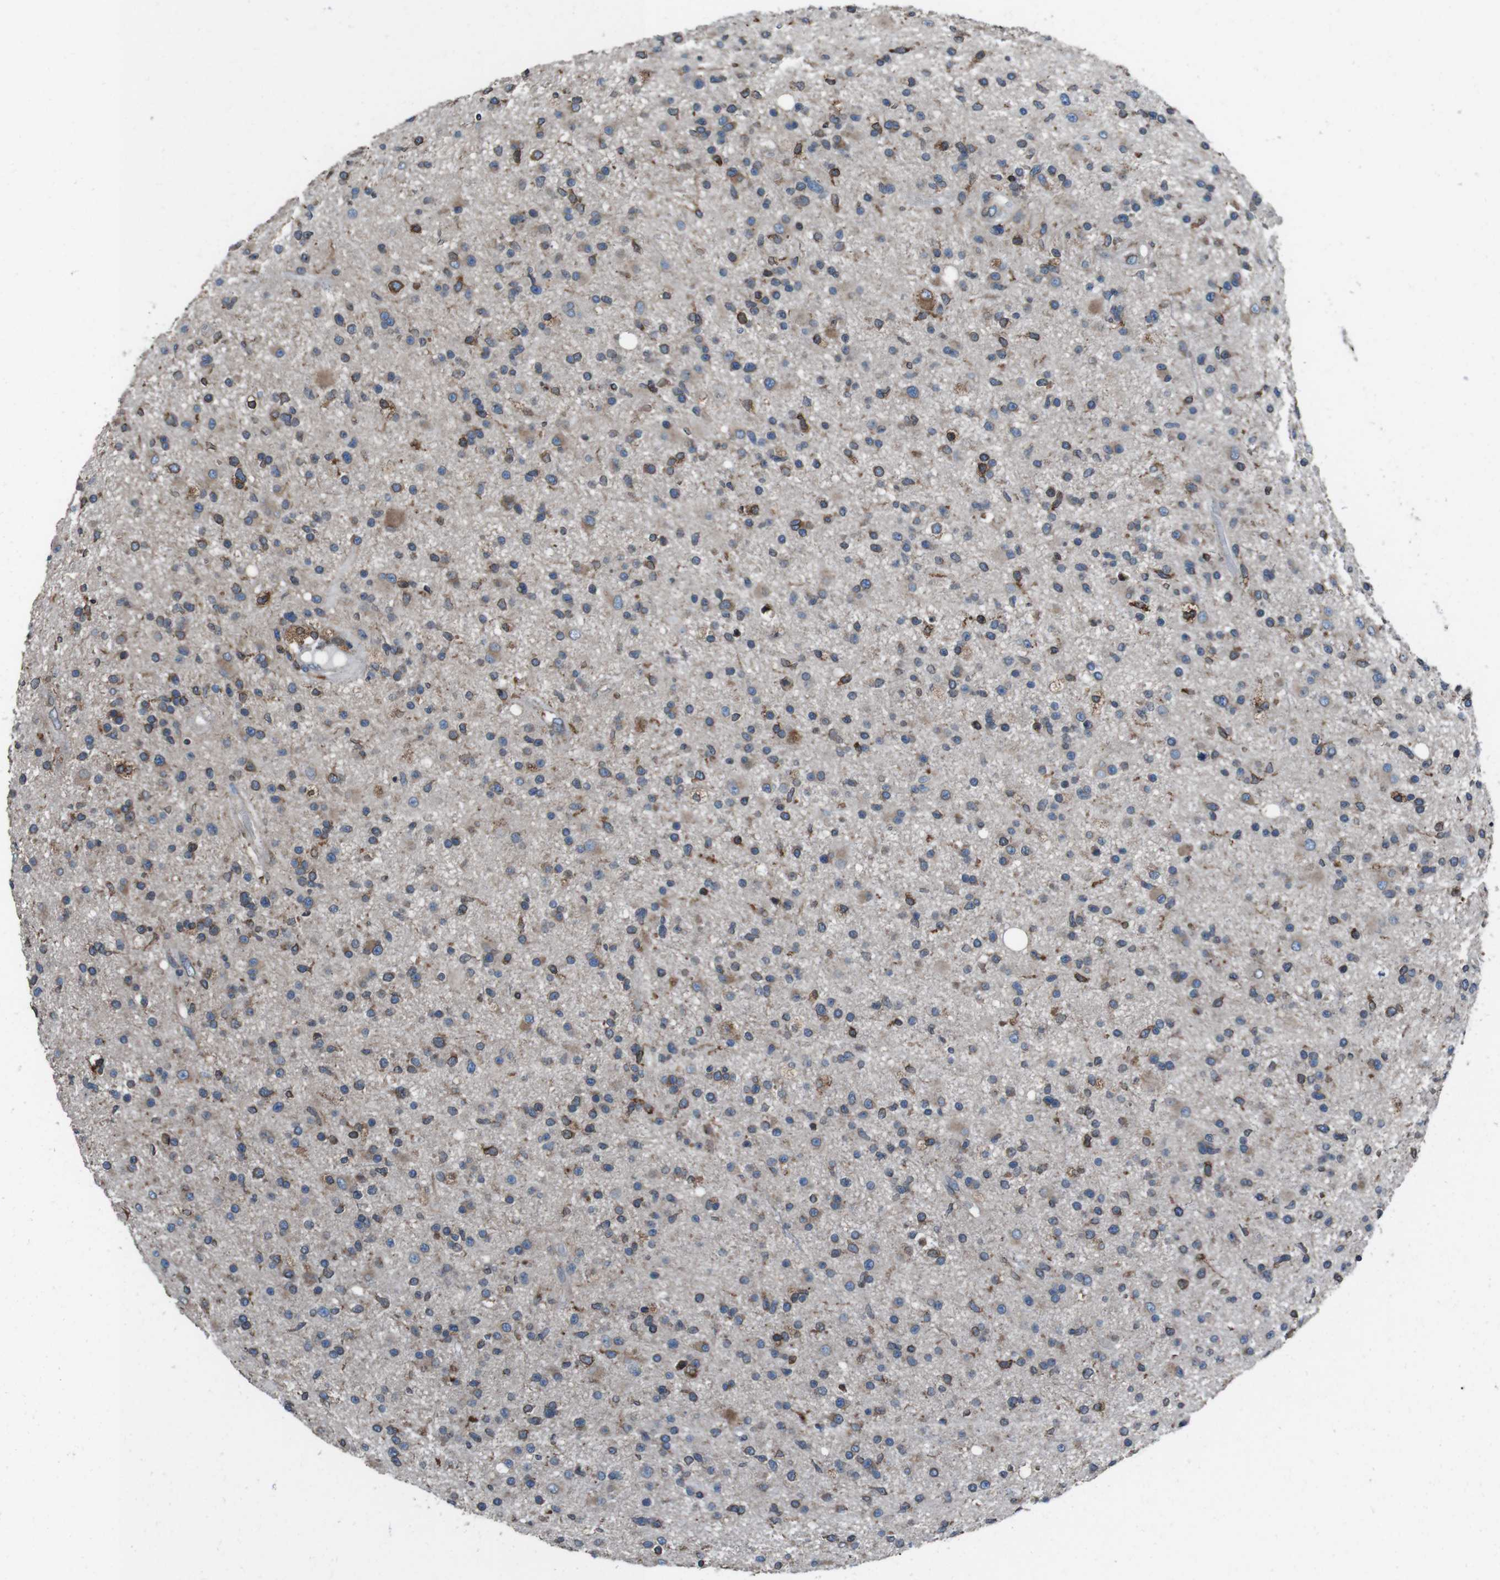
{"staining": {"intensity": "moderate", "quantity": "25%-75%", "location": "cytoplasmic/membranous"}, "tissue": "glioma", "cell_type": "Tumor cells", "image_type": "cancer", "snomed": [{"axis": "morphology", "description": "Glioma, malignant, High grade"}, {"axis": "topography", "description": "Brain"}], "caption": "Glioma stained for a protein reveals moderate cytoplasmic/membranous positivity in tumor cells.", "gene": "APMAP", "patient": {"sex": "male", "age": 33}}